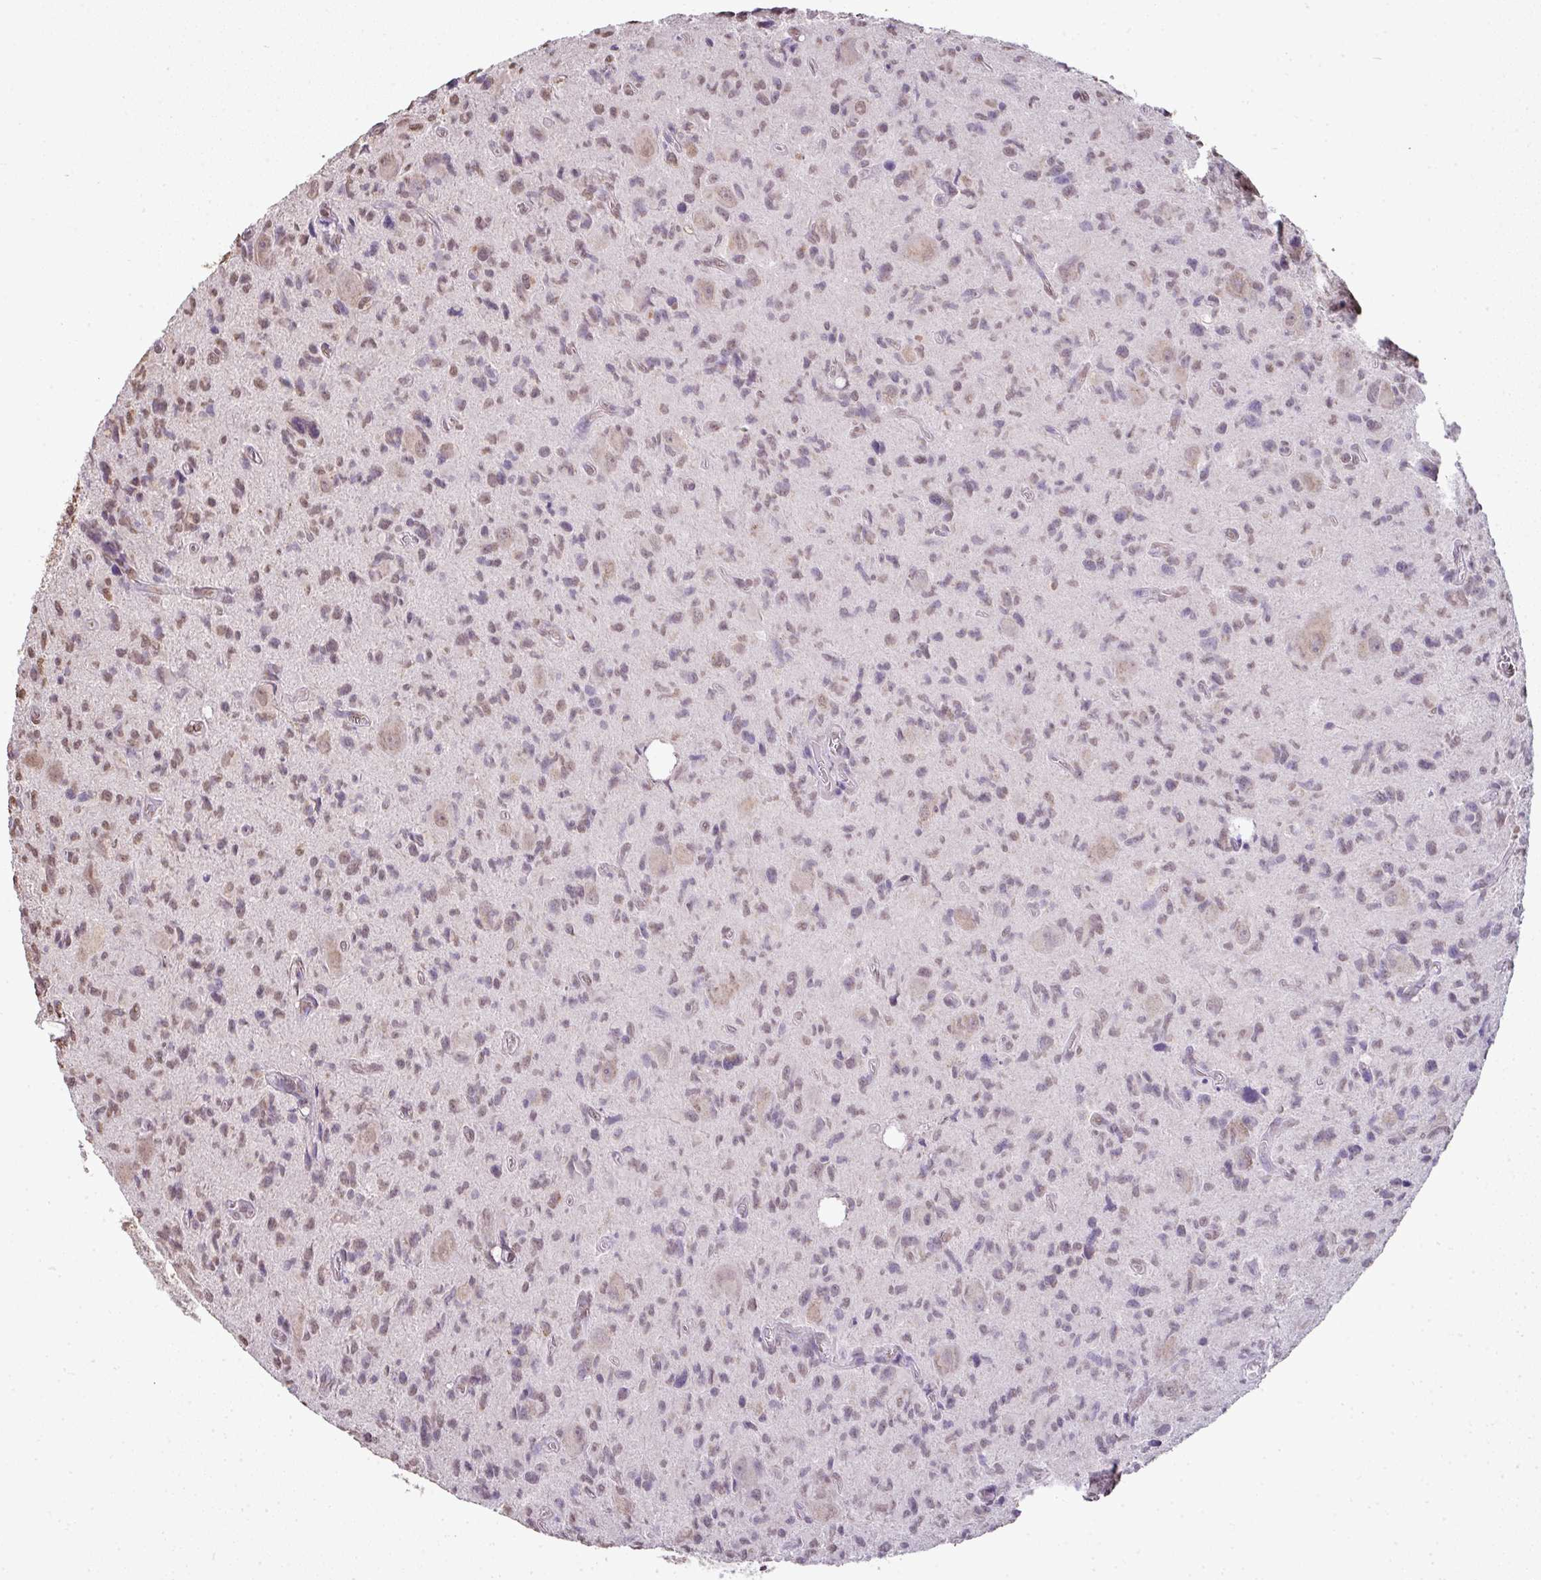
{"staining": {"intensity": "weak", "quantity": "25%-75%", "location": "nuclear"}, "tissue": "glioma", "cell_type": "Tumor cells", "image_type": "cancer", "snomed": [{"axis": "morphology", "description": "Glioma, malignant, High grade"}, {"axis": "topography", "description": "Brain"}], "caption": "Glioma stained with a brown dye displays weak nuclear positive staining in about 25%-75% of tumor cells.", "gene": "JPH2", "patient": {"sex": "male", "age": 76}}